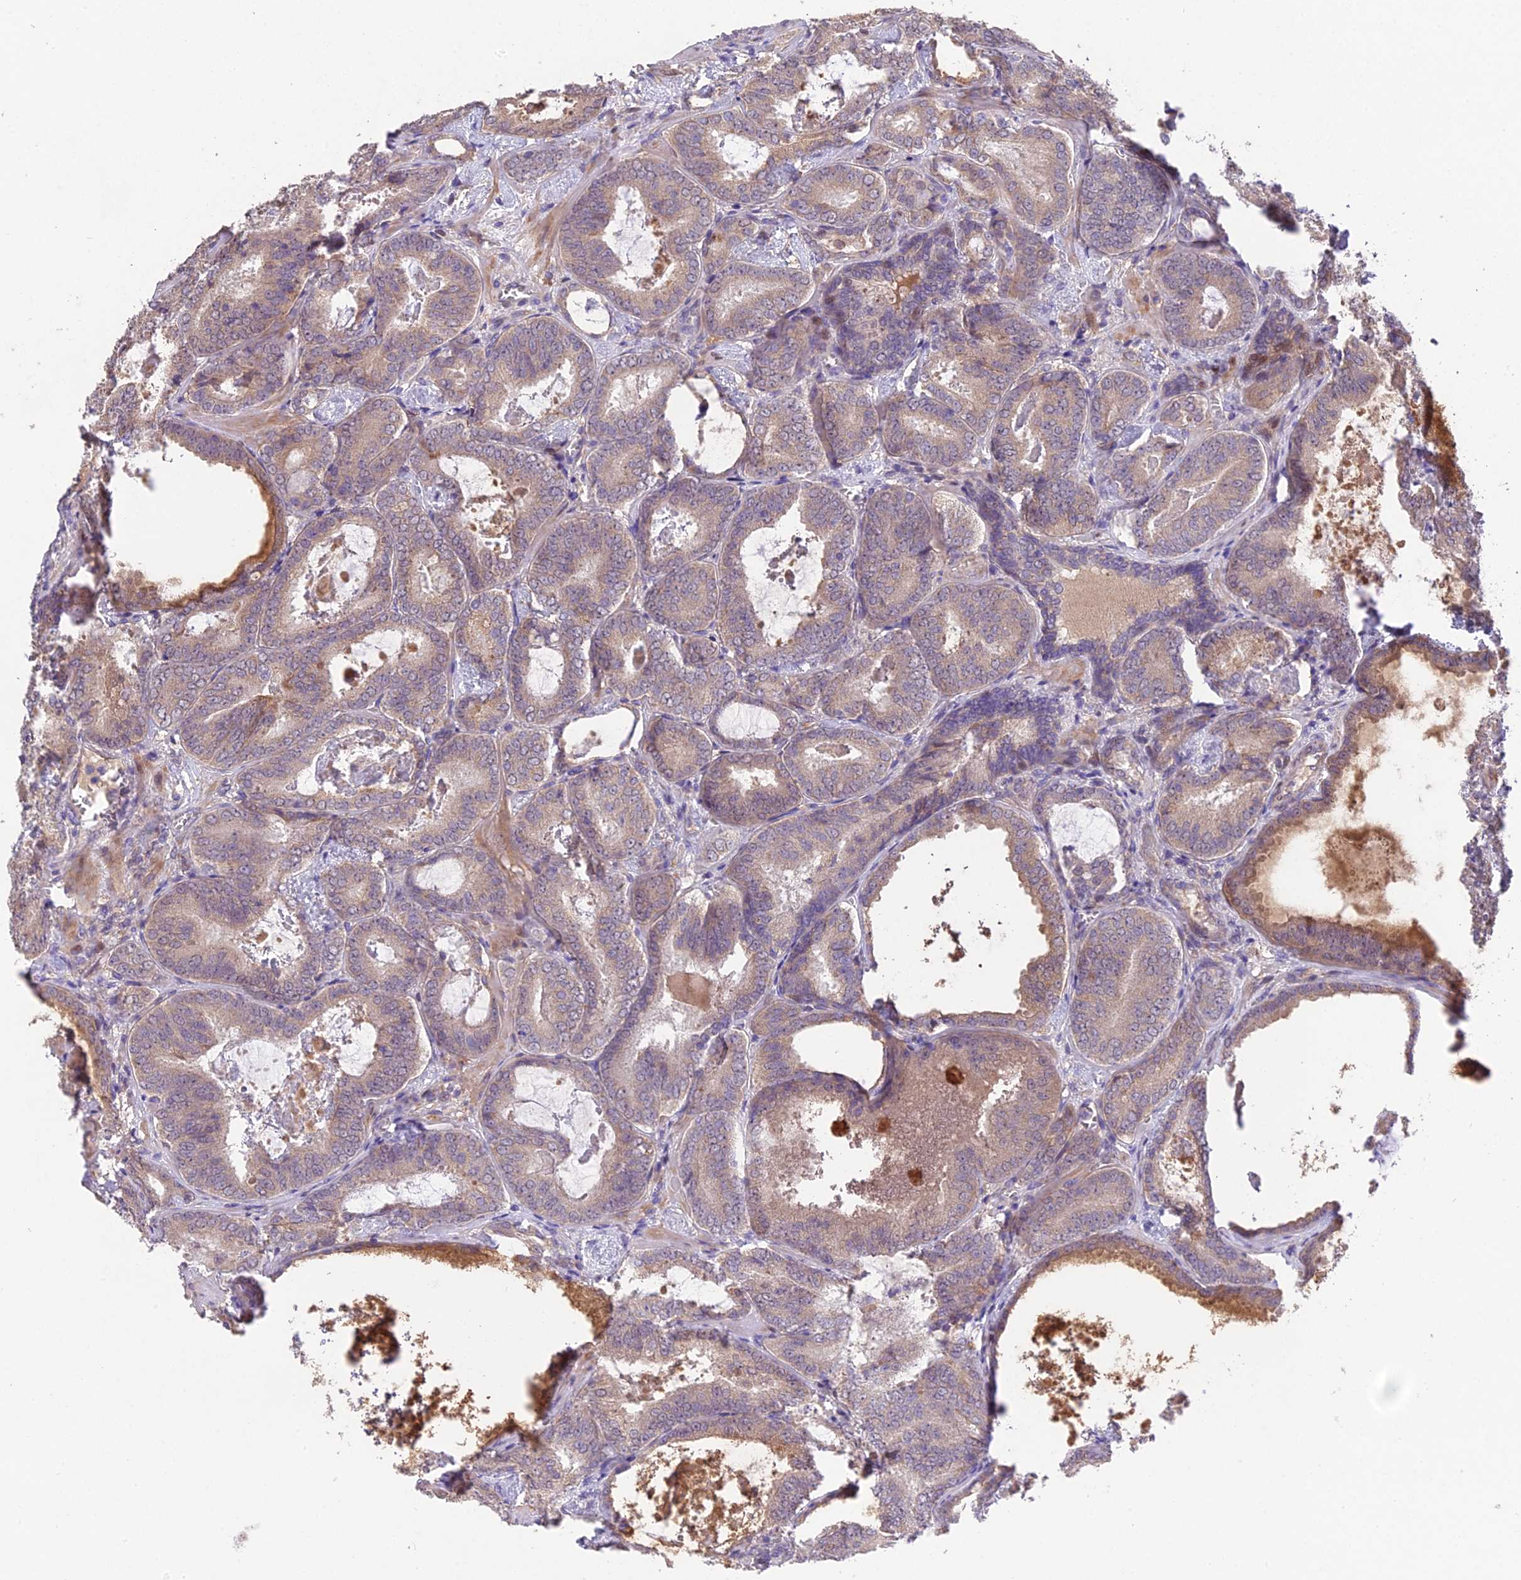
{"staining": {"intensity": "weak", "quantity": "25%-75%", "location": "cytoplasmic/membranous"}, "tissue": "prostate cancer", "cell_type": "Tumor cells", "image_type": "cancer", "snomed": [{"axis": "morphology", "description": "Adenocarcinoma, Low grade"}, {"axis": "topography", "description": "Prostate"}], "caption": "This is a photomicrograph of IHC staining of adenocarcinoma (low-grade) (prostate), which shows weak staining in the cytoplasmic/membranous of tumor cells.", "gene": "PUS10", "patient": {"sex": "male", "age": 60}}